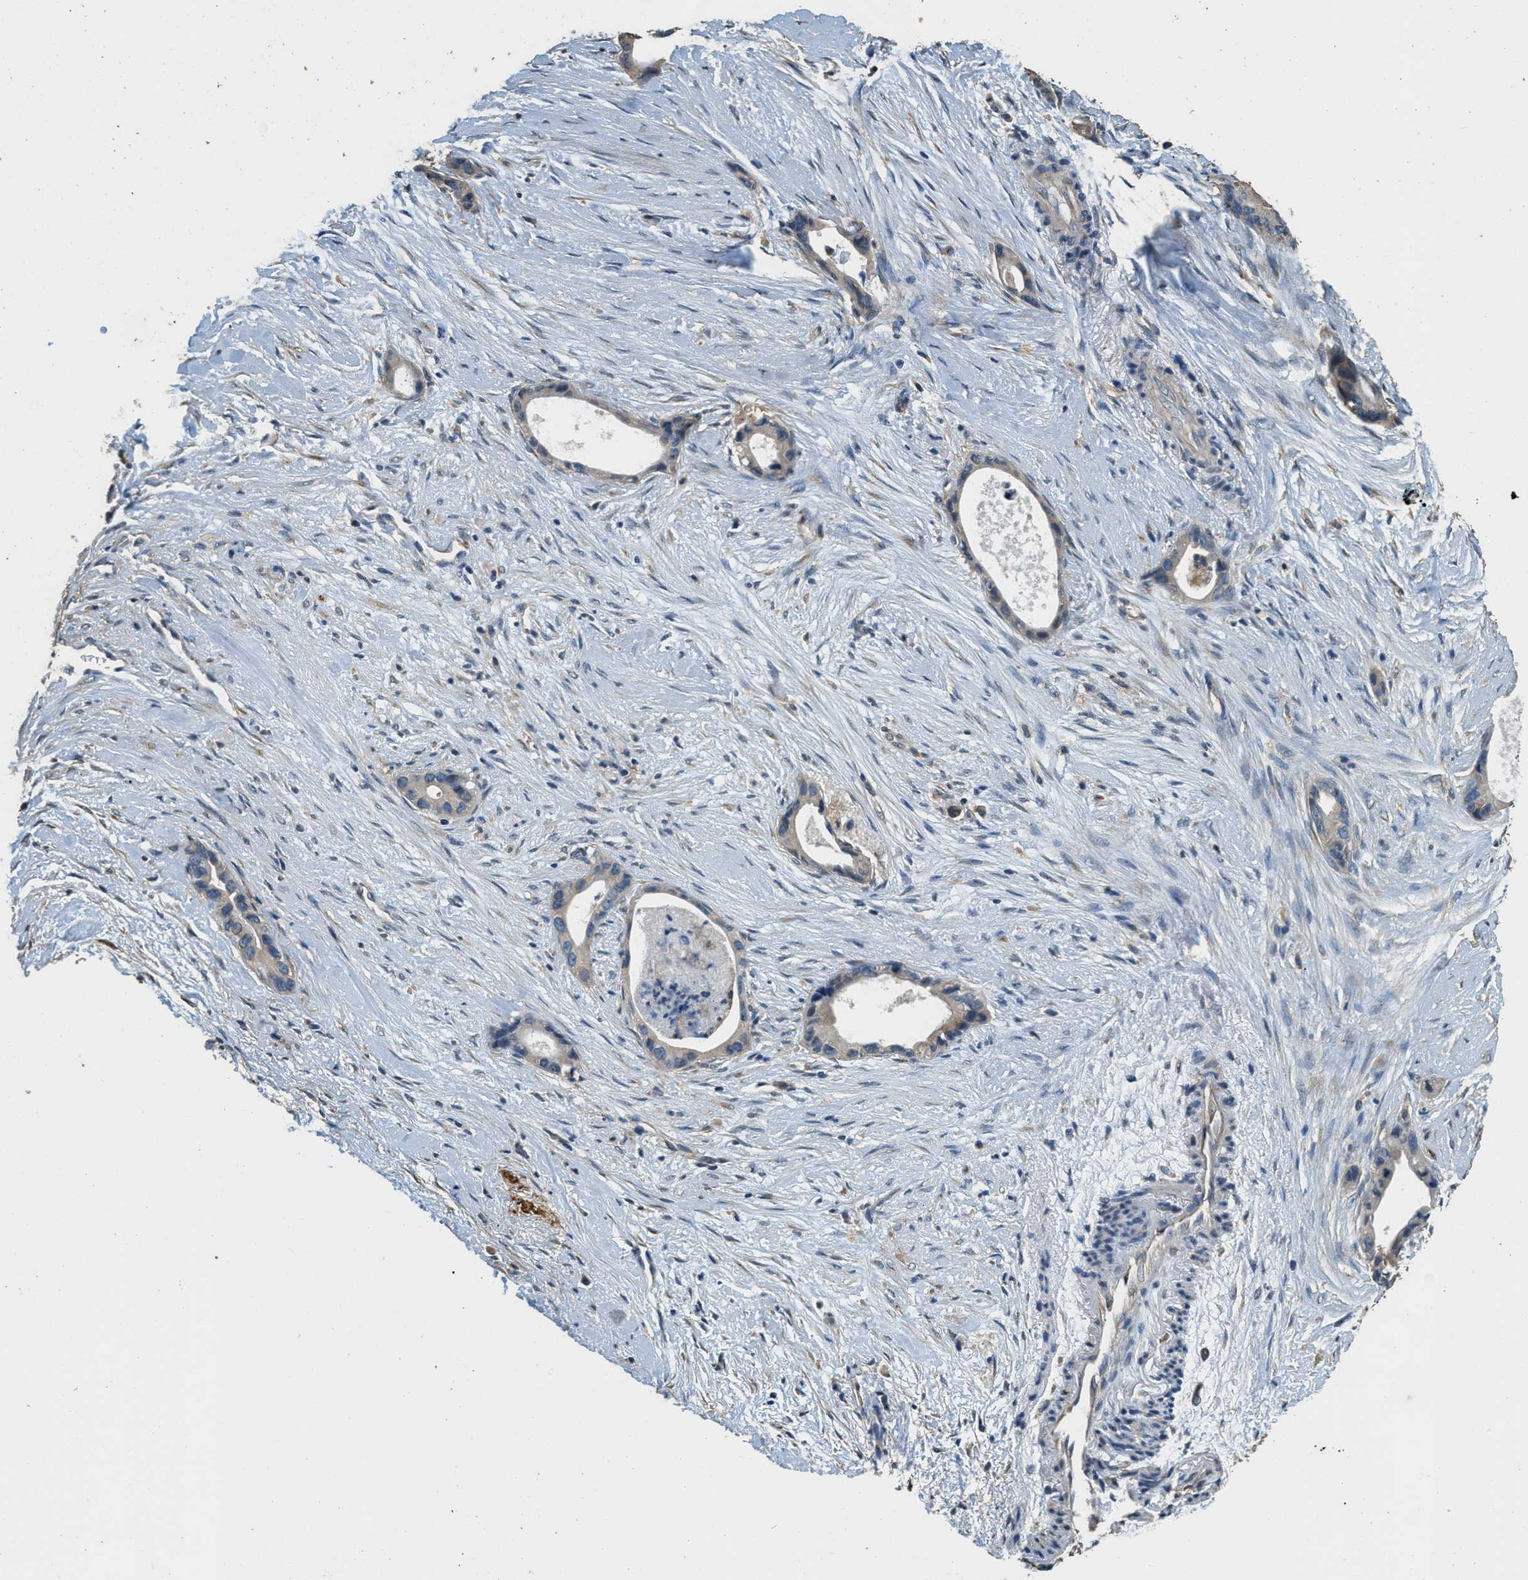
{"staining": {"intensity": "weak", "quantity": "<25%", "location": "cytoplasmic/membranous"}, "tissue": "liver cancer", "cell_type": "Tumor cells", "image_type": "cancer", "snomed": [{"axis": "morphology", "description": "Cholangiocarcinoma"}, {"axis": "topography", "description": "Liver"}], "caption": "The histopathology image demonstrates no staining of tumor cells in liver cholangiocarcinoma.", "gene": "RAB6B", "patient": {"sex": "female", "age": 55}}